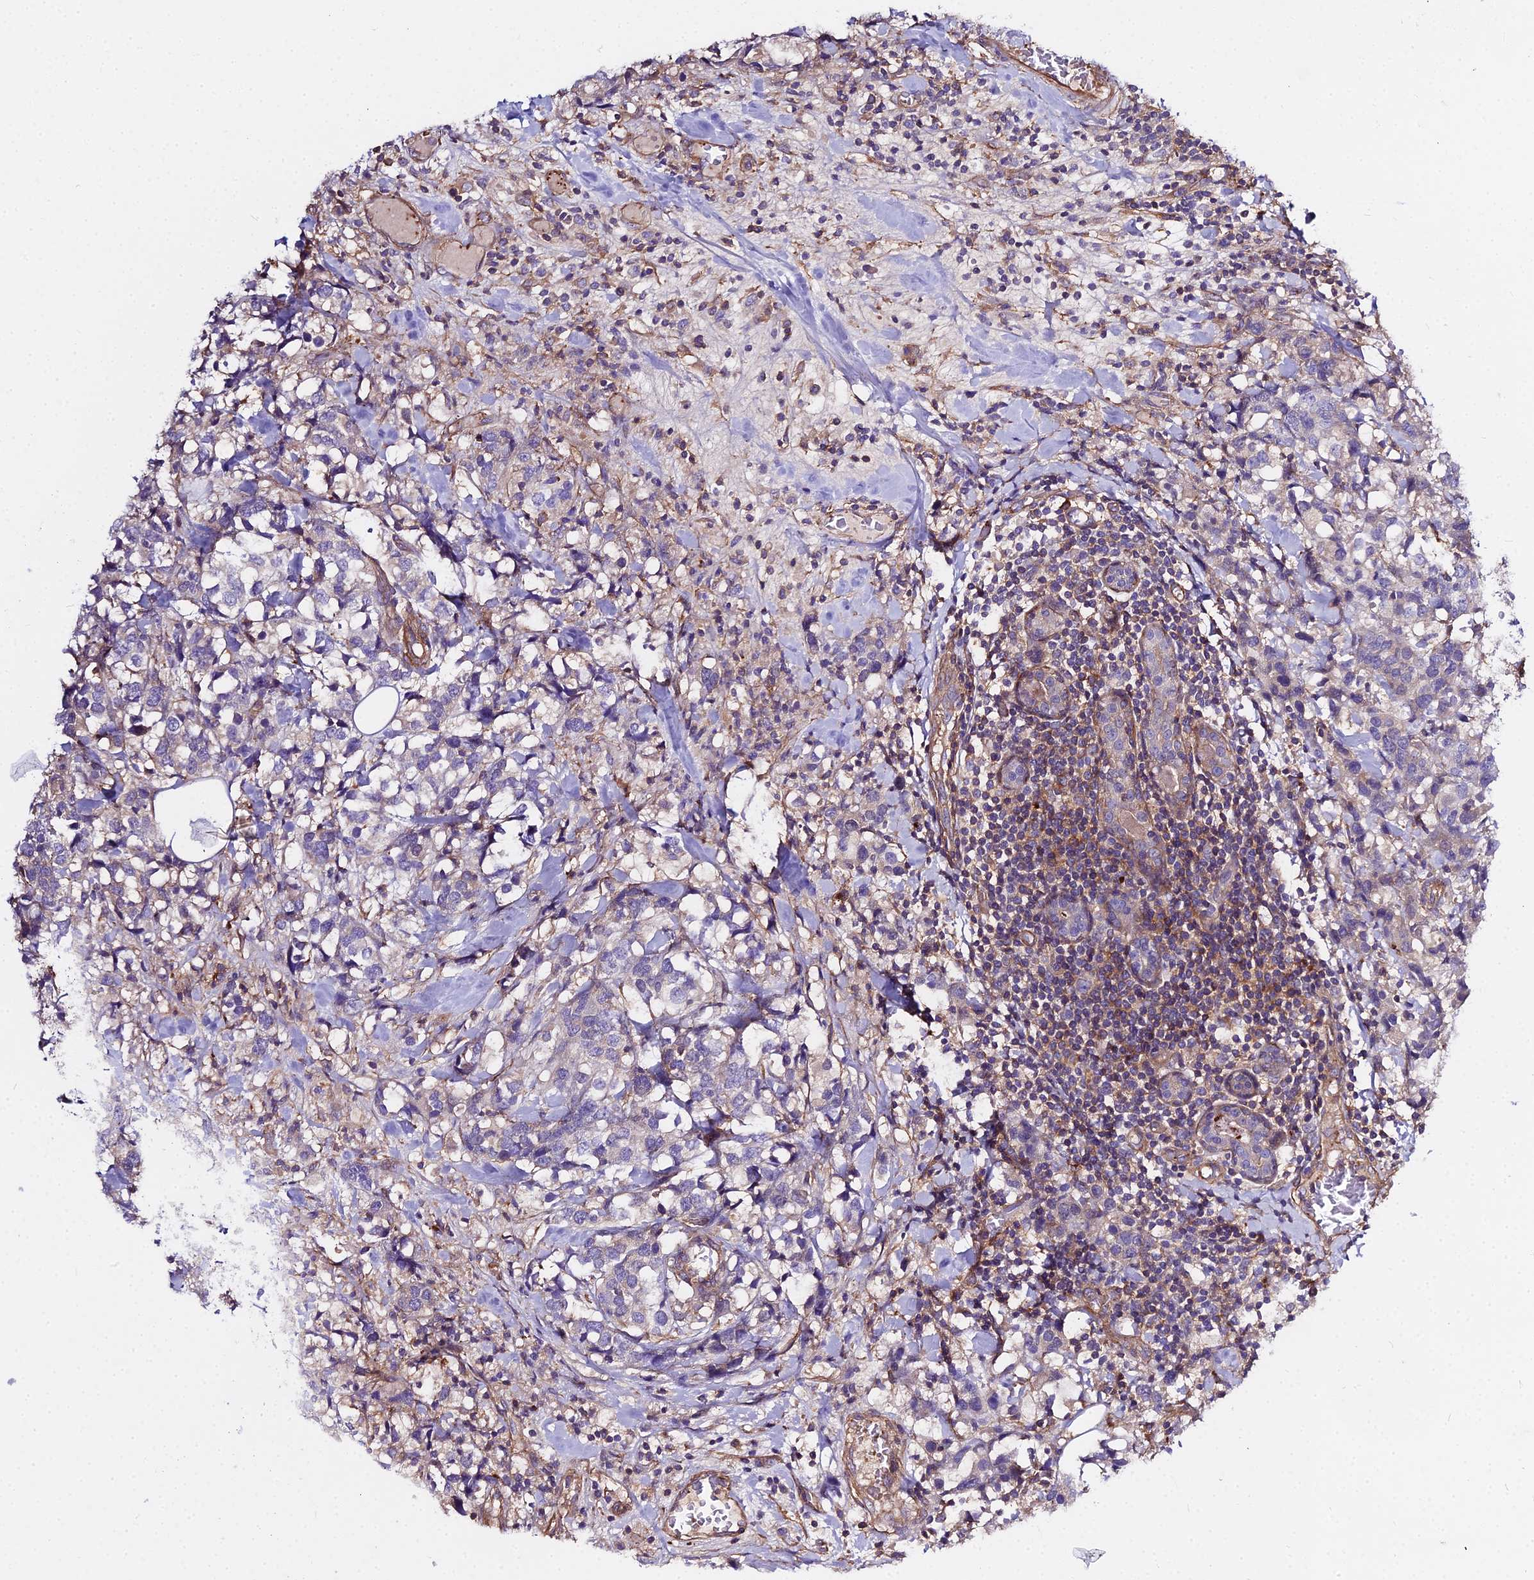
{"staining": {"intensity": "negative", "quantity": "none", "location": "none"}, "tissue": "breast cancer", "cell_type": "Tumor cells", "image_type": "cancer", "snomed": [{"axis": "morphology", "description": "Lobular carcinoma"}, {"axis": "topography", "description": "Breast"}], "caption": "Breast cancer was stained to show a protein in brown. There is no significant expression in tumor cells.", "gene": "GLYAT", "patient": {"sex": "female", "age": 59}}